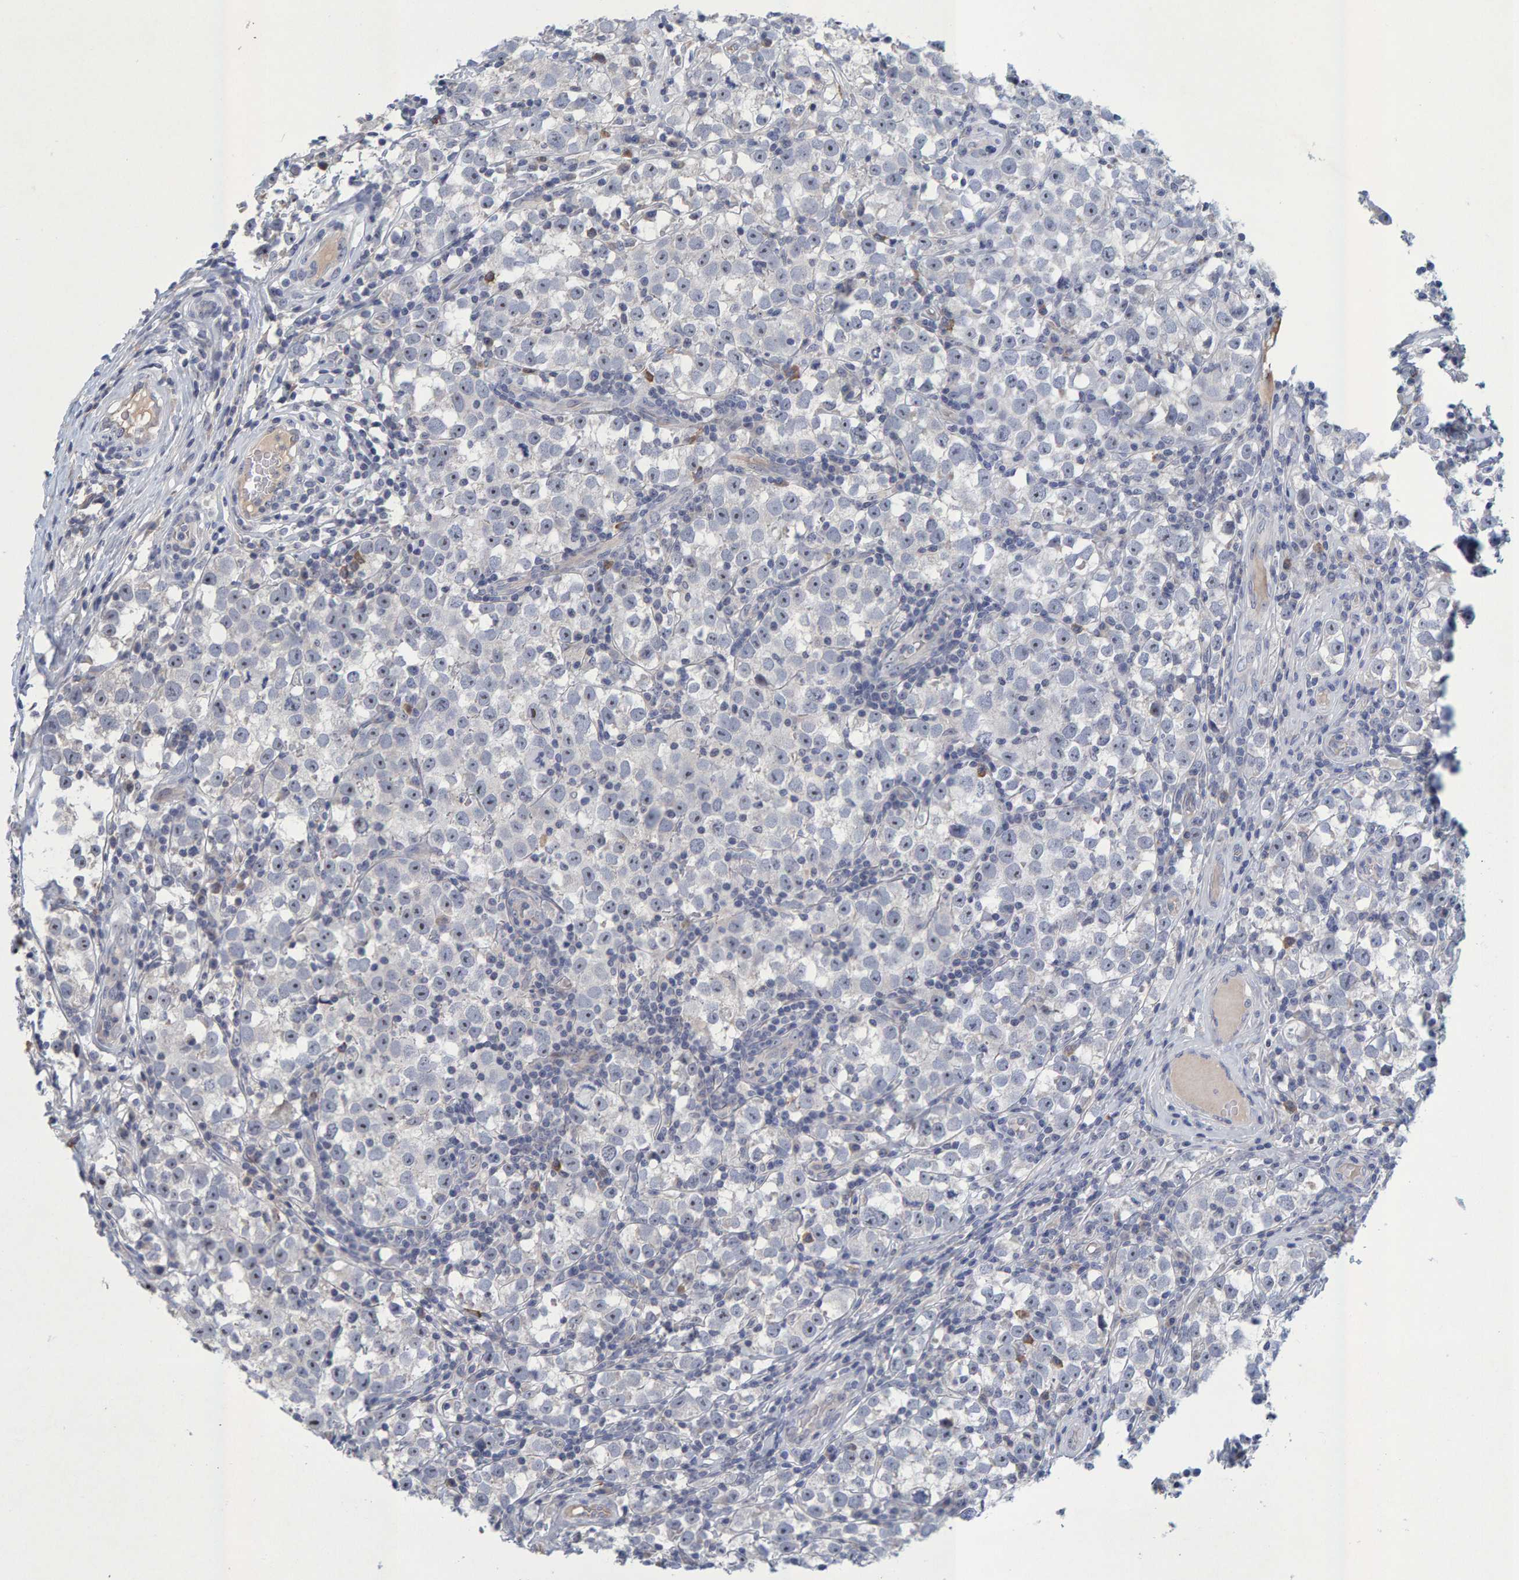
{"staining": {"intensity": "weak", "quantity": "25%-75%", "location": "nuclear"}, "tissue": "testis cancer", "cell_type": "Tumor cells", "image_type": "cancer", "snomed": [{"axis": "morphology", "description": "Normal tissue, NOS"}, {"axis": "morphology", "description": "Seminoma, NOS"}, {"axis": "topography", "description": "Testis"}], "caption": "Tumor cells exhibit low levels of weak nuclear staining in approximately 25%-75% of cells in human seminoma (testis).", "gene": "ZNF77", "patient": {"sex": "male", "age": 43}}